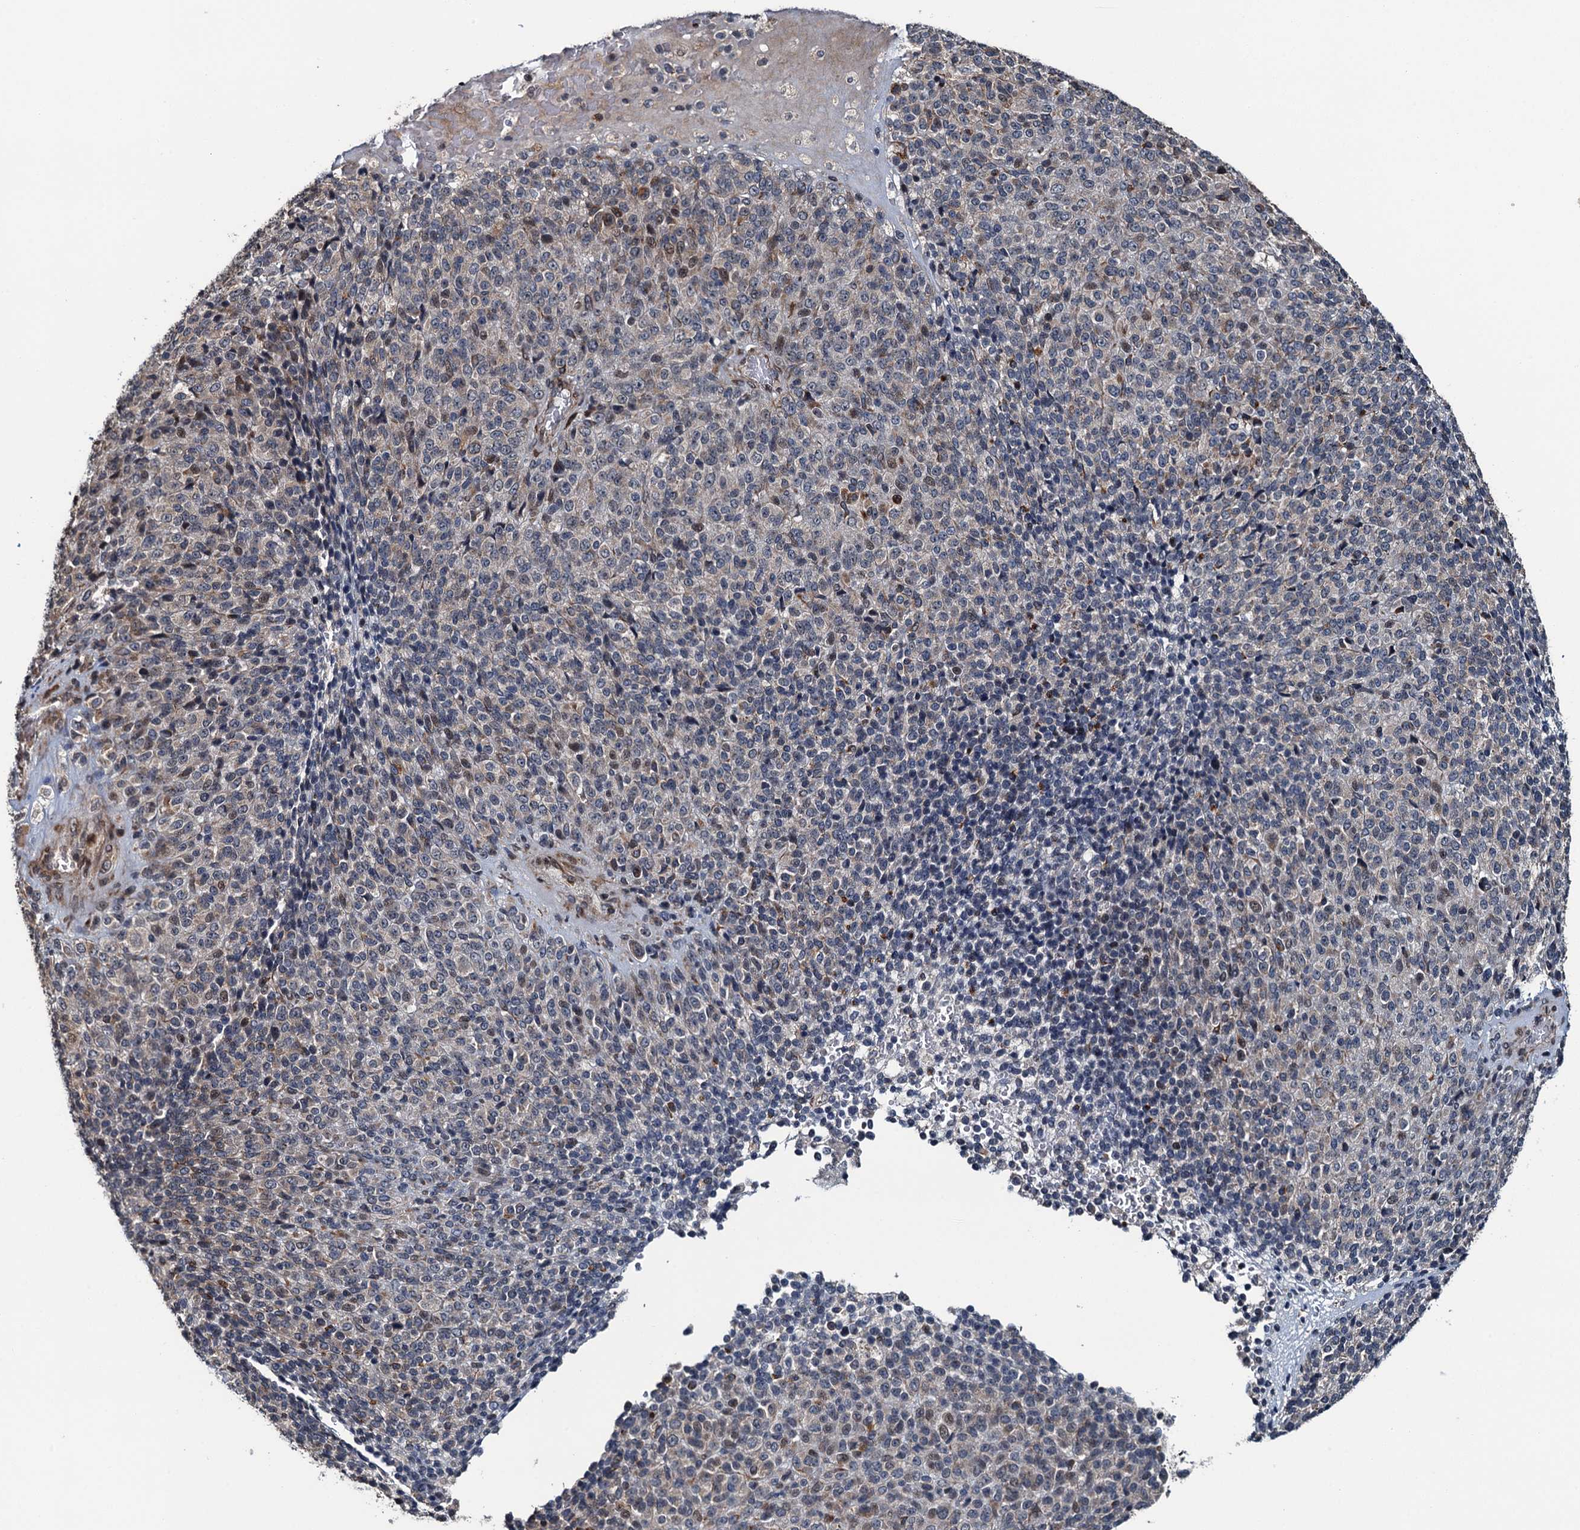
{"staining": {"intensity": "weak", "quantity": "<25%", "location": "cytoplasmic/membranous"}, "tissue": "melanoma", "cell_type": "Tumor cells", "image_type": "cancer", "snomed": [{"axis": "morphology", "description": "Malignant melanoma, Metastatic site"}, {"axis": "topography", "description": "Brain"}], "caption": "Immunohistochemistry image of human malignant melanoma (metastatic site) stained for a protein (brown), which demonstrates no positivity in tumor cells.", "gene": "WHAMM", "patient": {"sex": "female", "age": 56}}